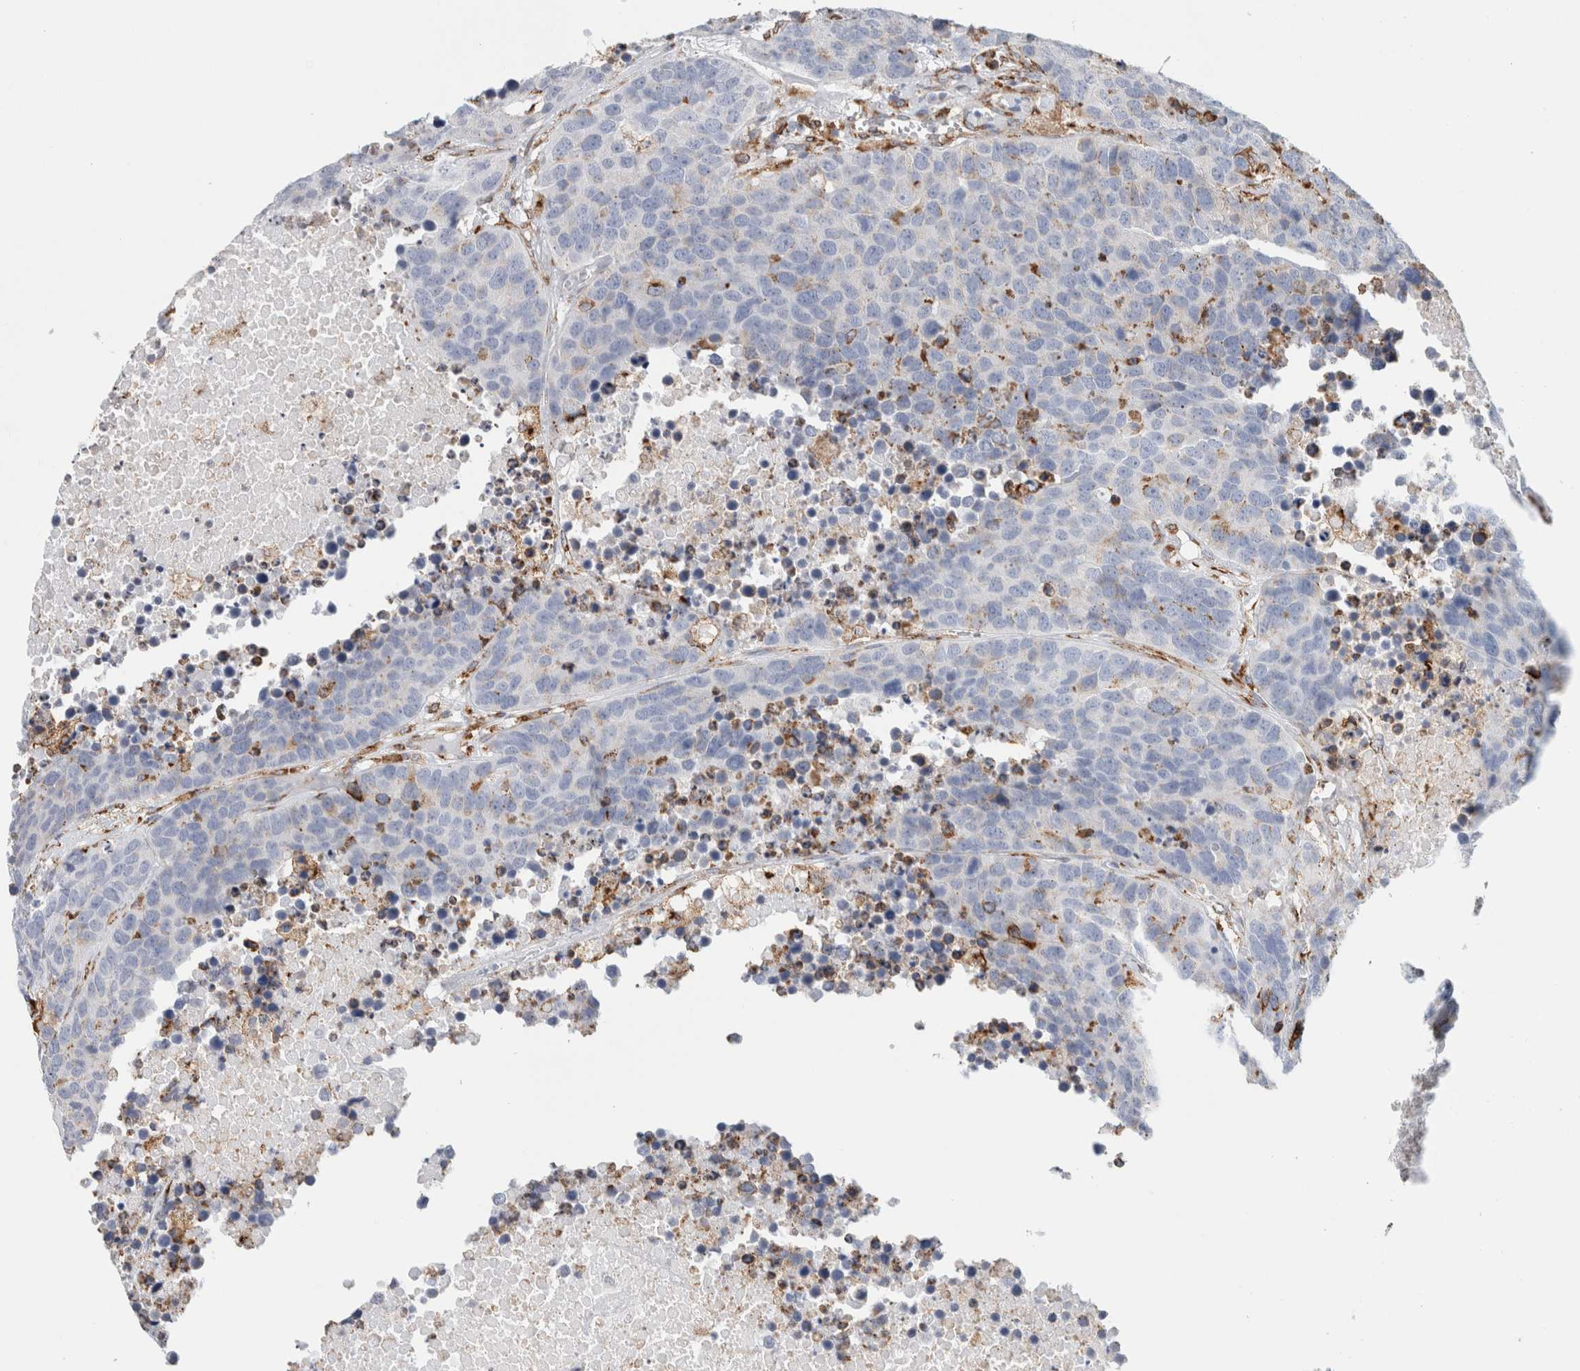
{"staining": {"intensity": "negative", "quantity": "none", "location": "none"}, "tissue": "carcinoid", "cell_type": "Tumor cells", "image_type": "cancer", "snomed": [{"axis": "morphology", "description": "Carcinoid, malignant, NOS"}, {"axis": "topography", "description": "Lung"}], "caption": "This is a photomicrograph of IHC staining of malignant carcinoid, which shows no staining in tumor cells. Nuclei are stained in blue.", "gene": "MCFD2", "patient": {"sex": "male", "age": 60}}